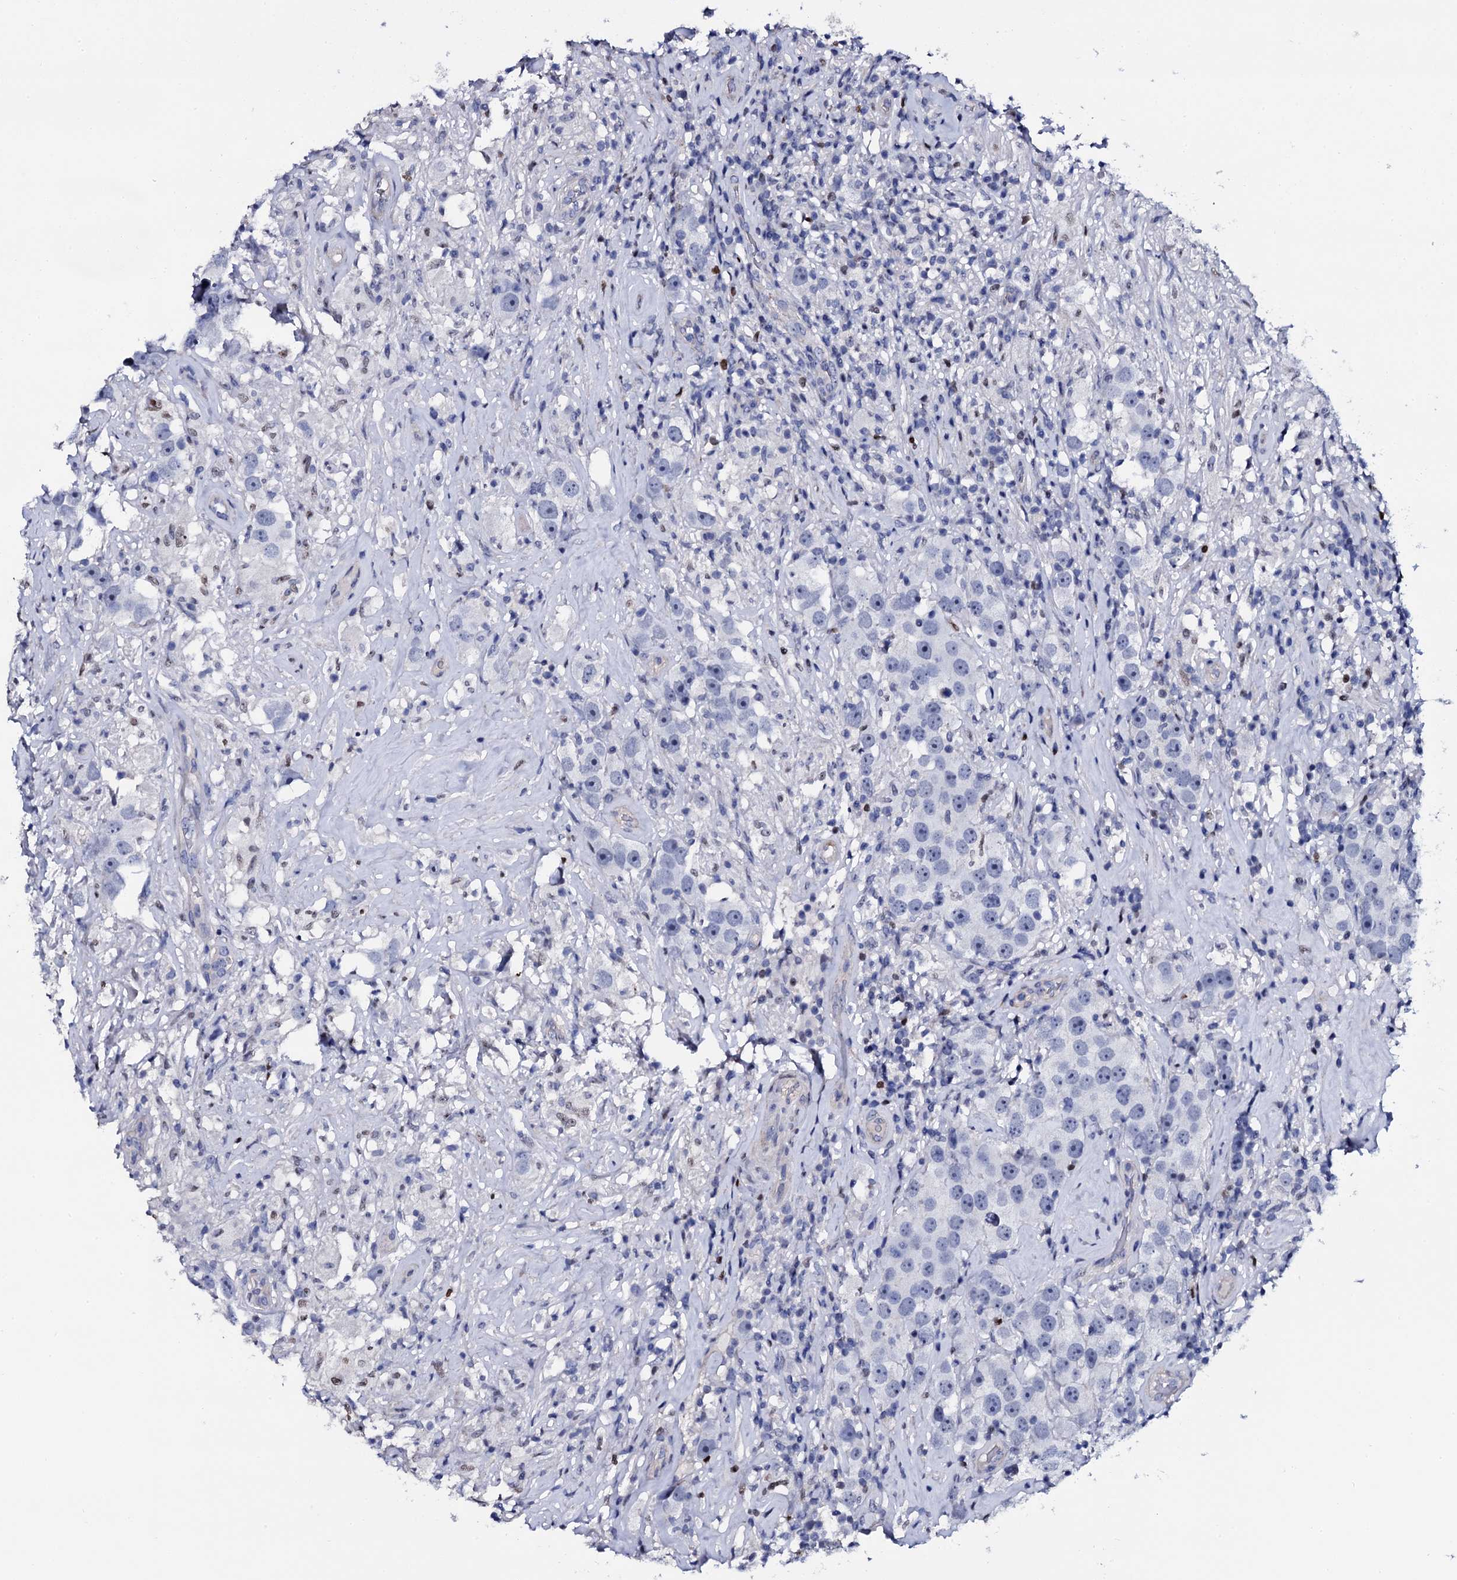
{"staining": {"intensity": "negative", "quantity": "none", "location": "none"}, "tissue": "testis cancer", "cell_type": "Tumor cells", "image_type": "cancer", "snomed": [{"axis": "morphology", "description": "Seminoma, NOS"}, {"axis": "topography", "description": "Testis"}], "caption": "Tumor cells show no significant protein positivity in seminoma (testis).", "gene": "NPM2", "patient": {"sex": "male", "age": 49}}